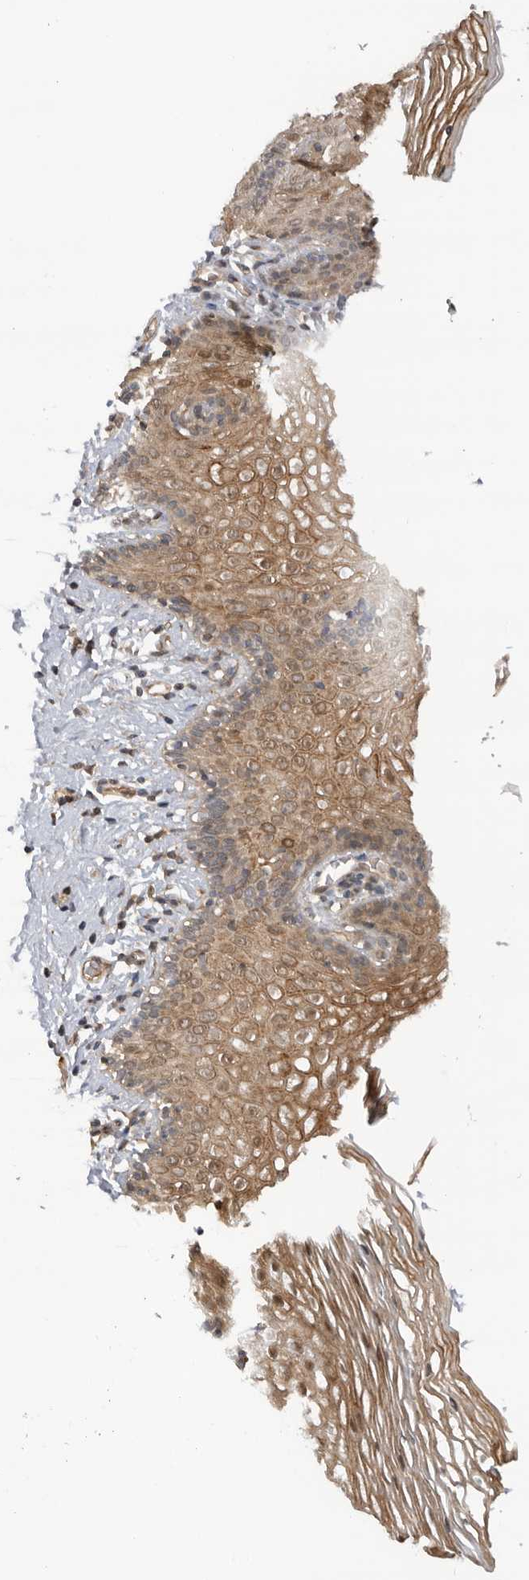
{"staining": {"intensity": "moderate", "quantity": ">75%", "location": "cytoplasmic/membranous"}, "tissue": "vagina", "cell_type": "Squamous epithelial cells", "image_type": "normal", "snomed": [{"axis": "morphology", "description": "Normal tissue, NOS"}, {"axis": "topography", "description": "Vagina"}], "caption": "A medium amount of moderate cytoplasmic/membranous expression is seen in about >75% of squamous epithelial cells in unremarkable vagina. The staining was performed using DAB, with brown indicating positive protein expression. Nuclei are stained blue with hematoxylin.", "gene": "DCAF8", "patient": {"sex": "female", "age": 32}}